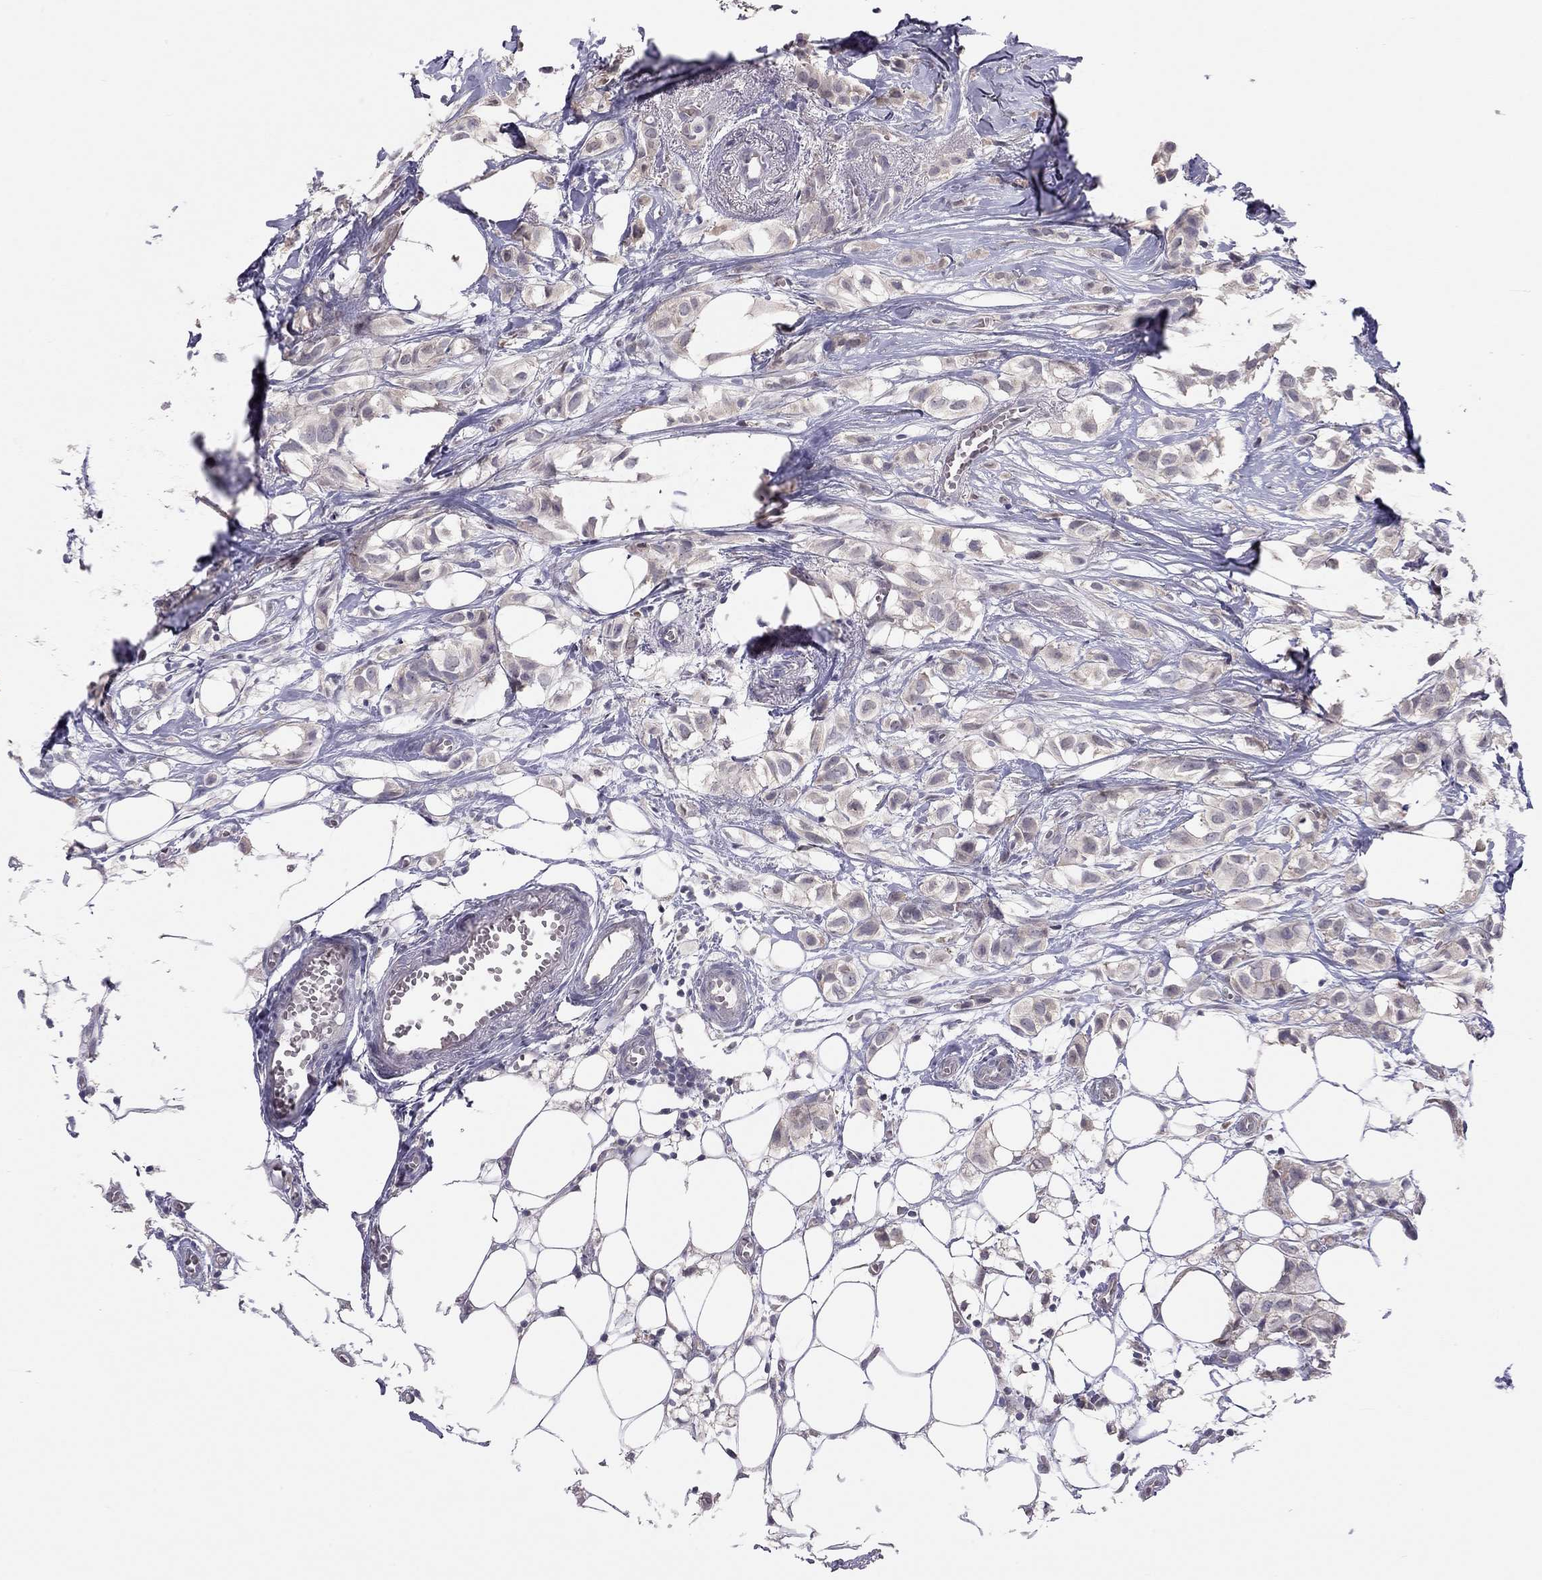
{"staining": {"intensity": "negative", "quantity": "none", "location": "none"}, "tissue": "breast cancer", "cell_type": "Tumor cells", "image_type": "cancer", "snomed": [{"axis": "morphology", "description": "Duct carcinoma"}, {"axis": "topography", "description": "Breast"}], "caption": "DAB immunohistochemical staining of human breast cancer displays no significant expression in tumor cells.", "gene": "HSF2BP", "patient": {"sex": "female", "age": 85}}